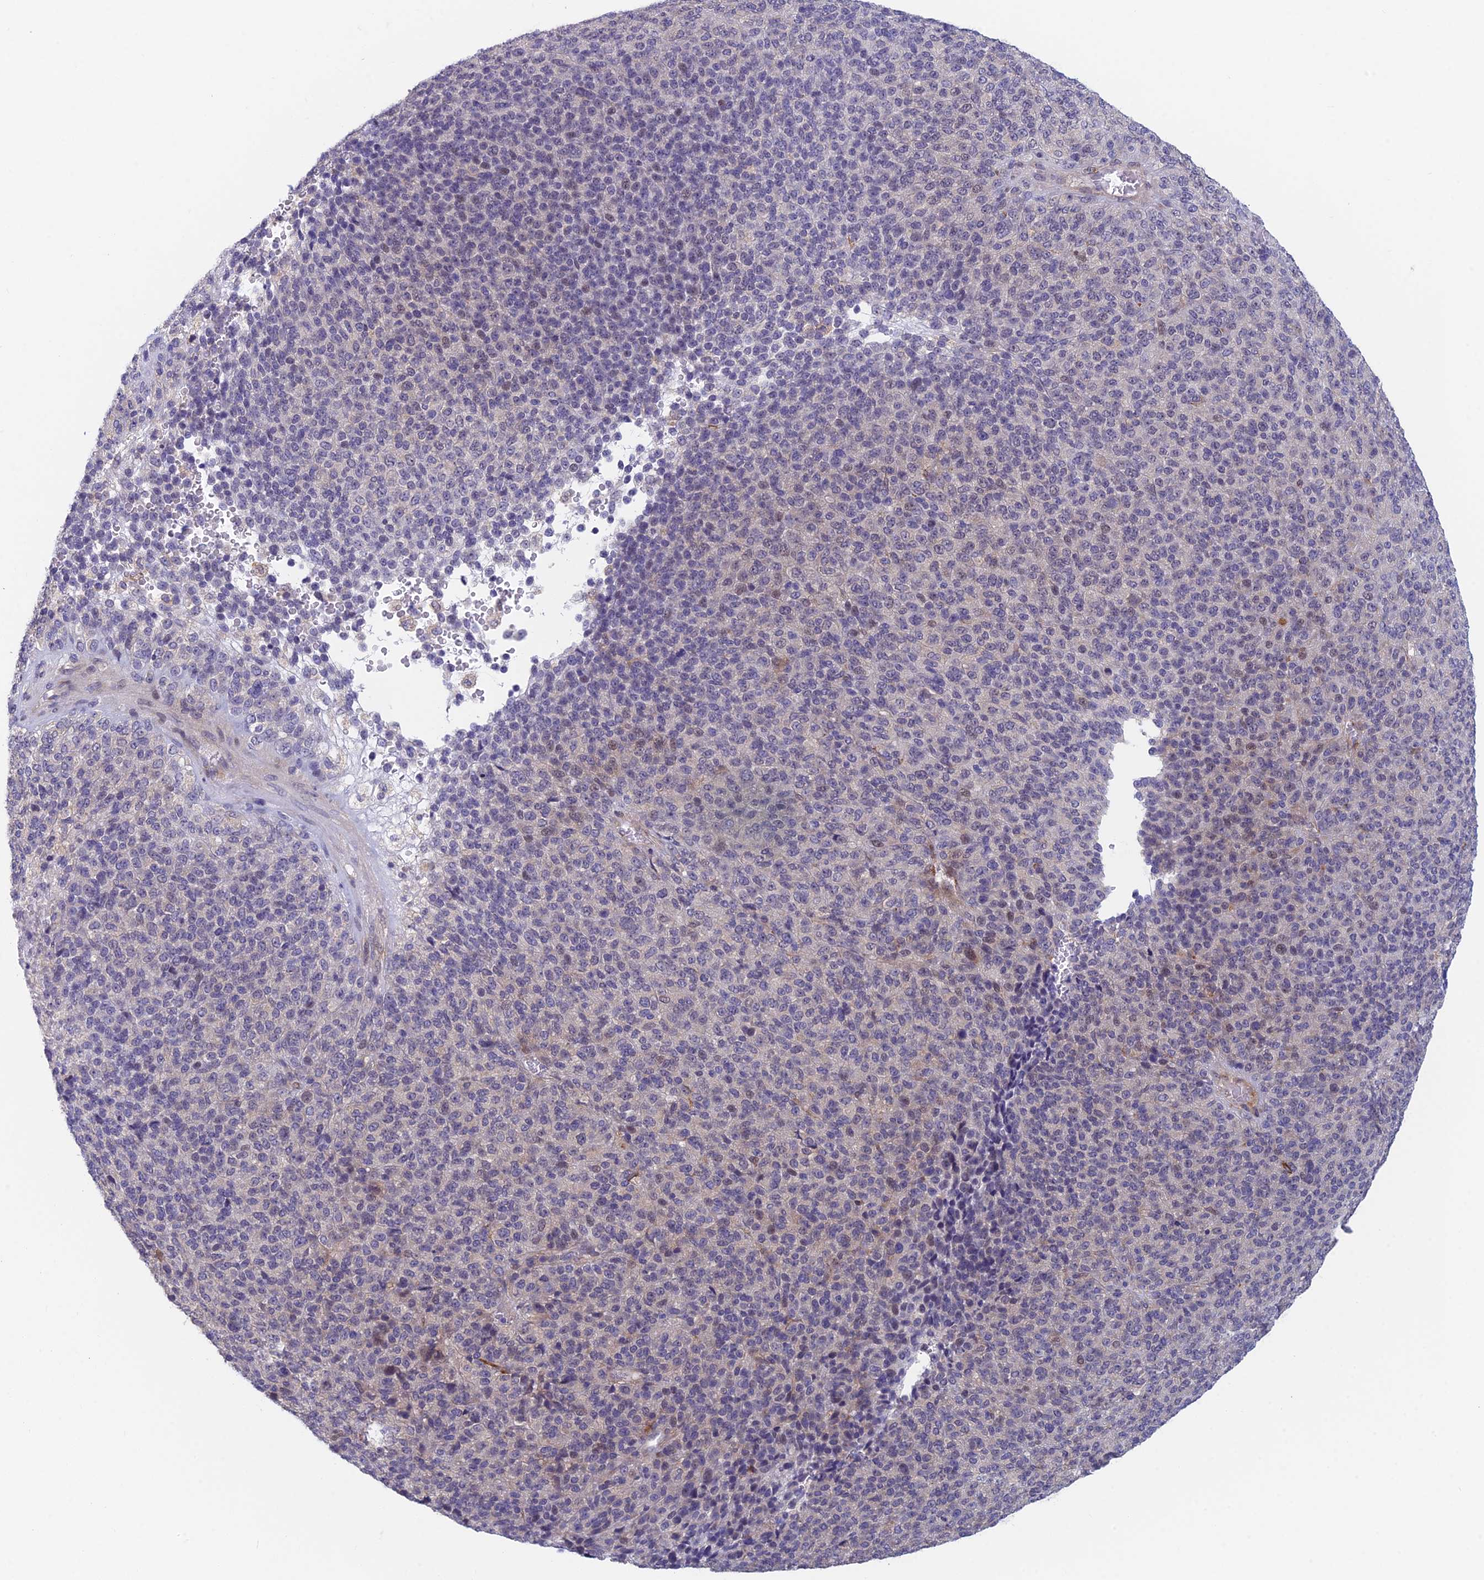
{"staining": {"intensity": "negative", "quantity": "none", "location": "none"}, "tissue": "melanoma", "cell_type": "Tumor cells", "image_type": "cancer", "snomed": [{"axis": "morphology", "description": "Malignant melanoma, Metastatic site"}, {"axis": "topography", "description": "Brain"}], "caption": "DAB immunohistochemical staining of malignant melanoma (metastatic site) reveals no significant expression in tumor cells.", "gene": "PPP1R26", "patient": {"sex": "female", "age": 56}}